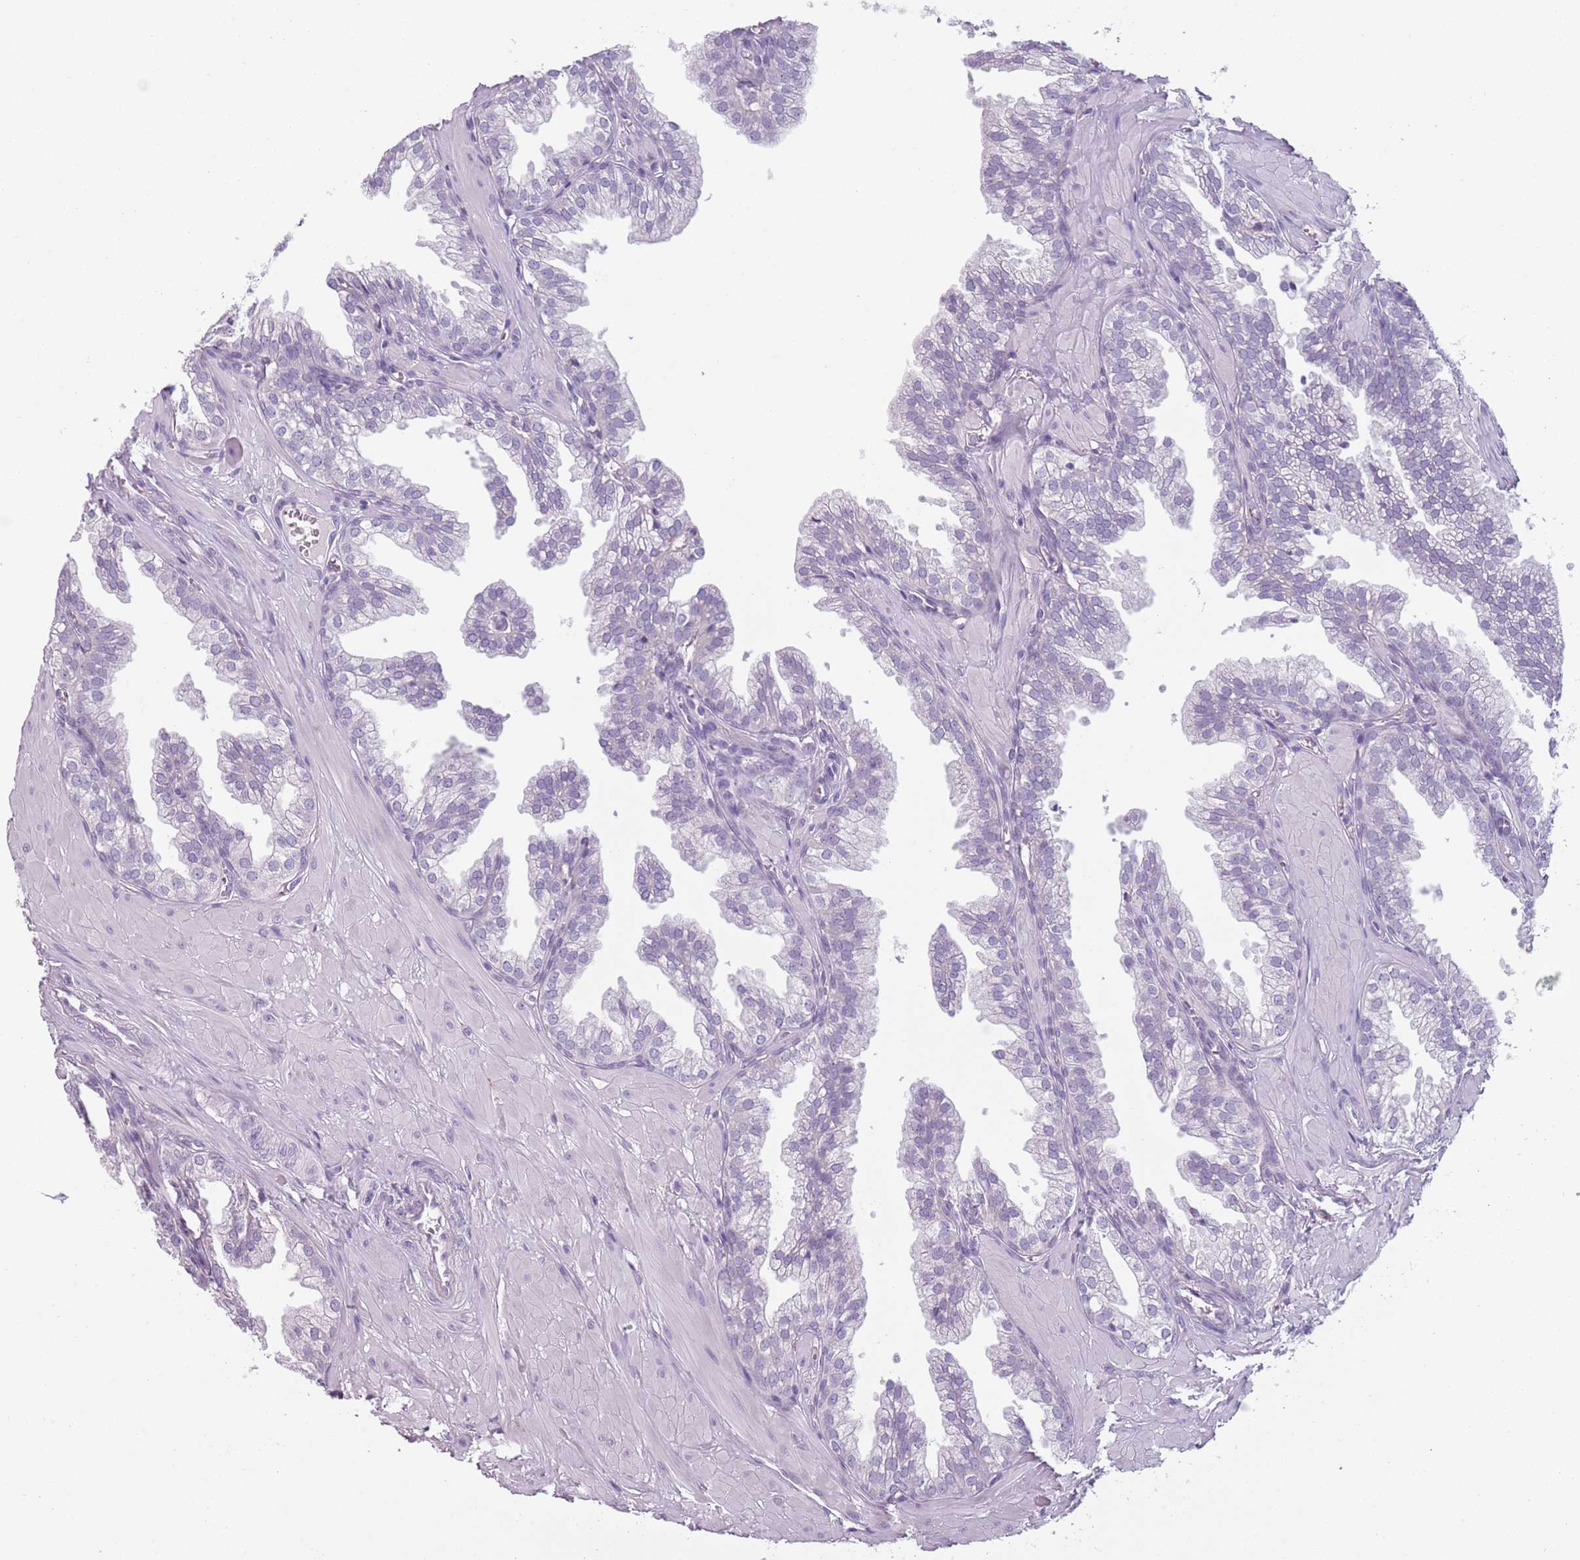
{"staining": {"intensity": "negative", "quantity": "none", "location": "none"}, "tissue": "prostate", "cell_type": "Glandular cells", "image_type": "normal", "snomed": [{"axis": "morphology", "description": "Normal tissue, NOS"}, {"axis": "topography", "description": "Prostate"}, {"axis": "topography", "description": "Peripheral nerve tissue"}], "caption": "Benign prostate was stained to show a protein in brown. There is no significant expression in glandular cells.", "gene": "PIEZO1", "patient": {"sex": "male", "age": 55}}